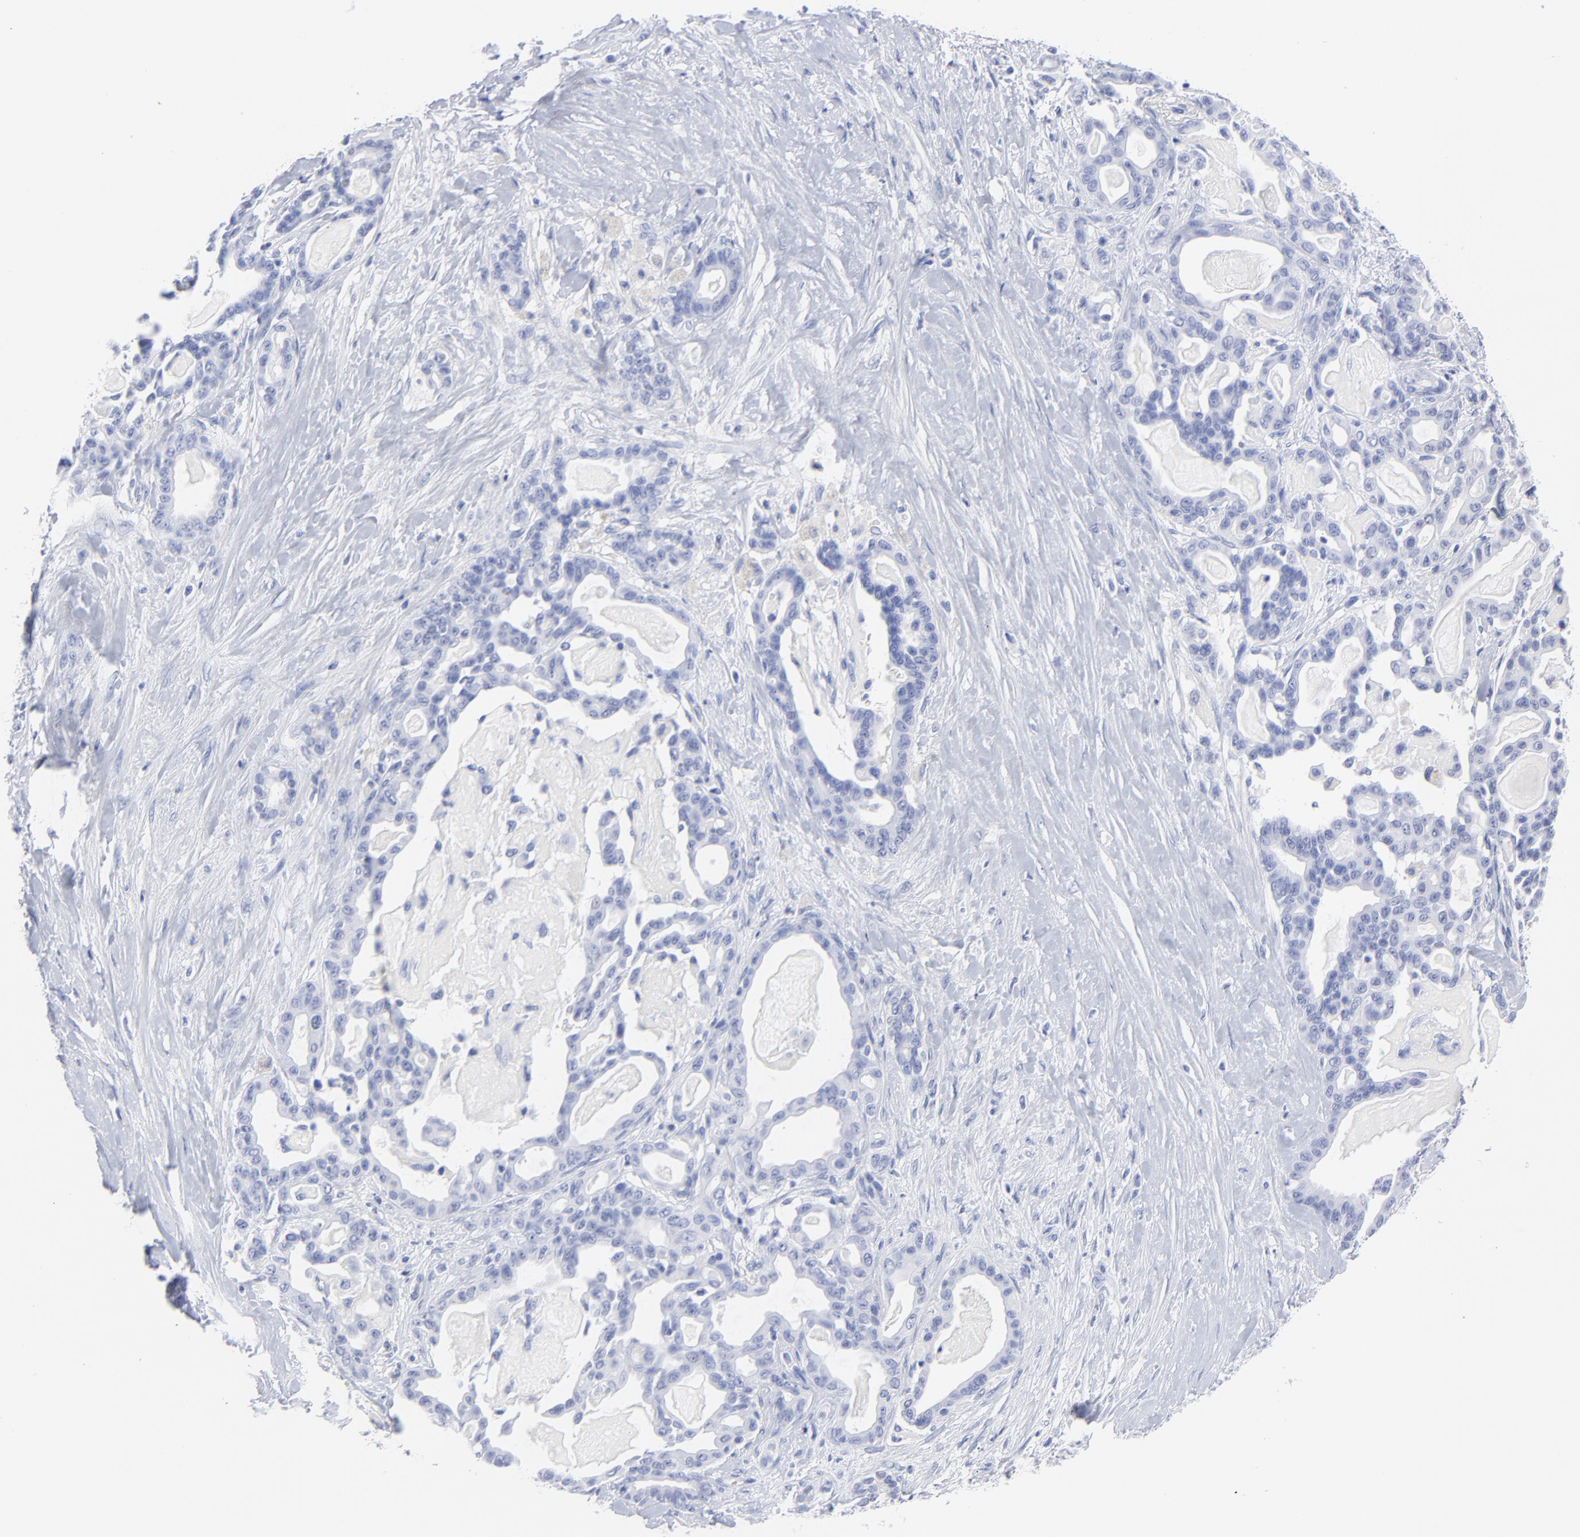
{"staining": {"intensity": "negative", "quantity": "none", "location": "none"}, "tissue": "pancreatic cancer", "cell_type": "Tumor cells", "image_type": "cancer", "snomed": [{"axis": "morphology", "description": "Adenocarcinoma, NOS"}, {"axis": "topography", "description": "Pancreas"}], "caption": "A micrograph of pancreatic adenocarcinoma stained for a protein displays no brown staining in tumor cells.", "gene": "ACY1", "patient": {"sex": "male", "age": 63}}